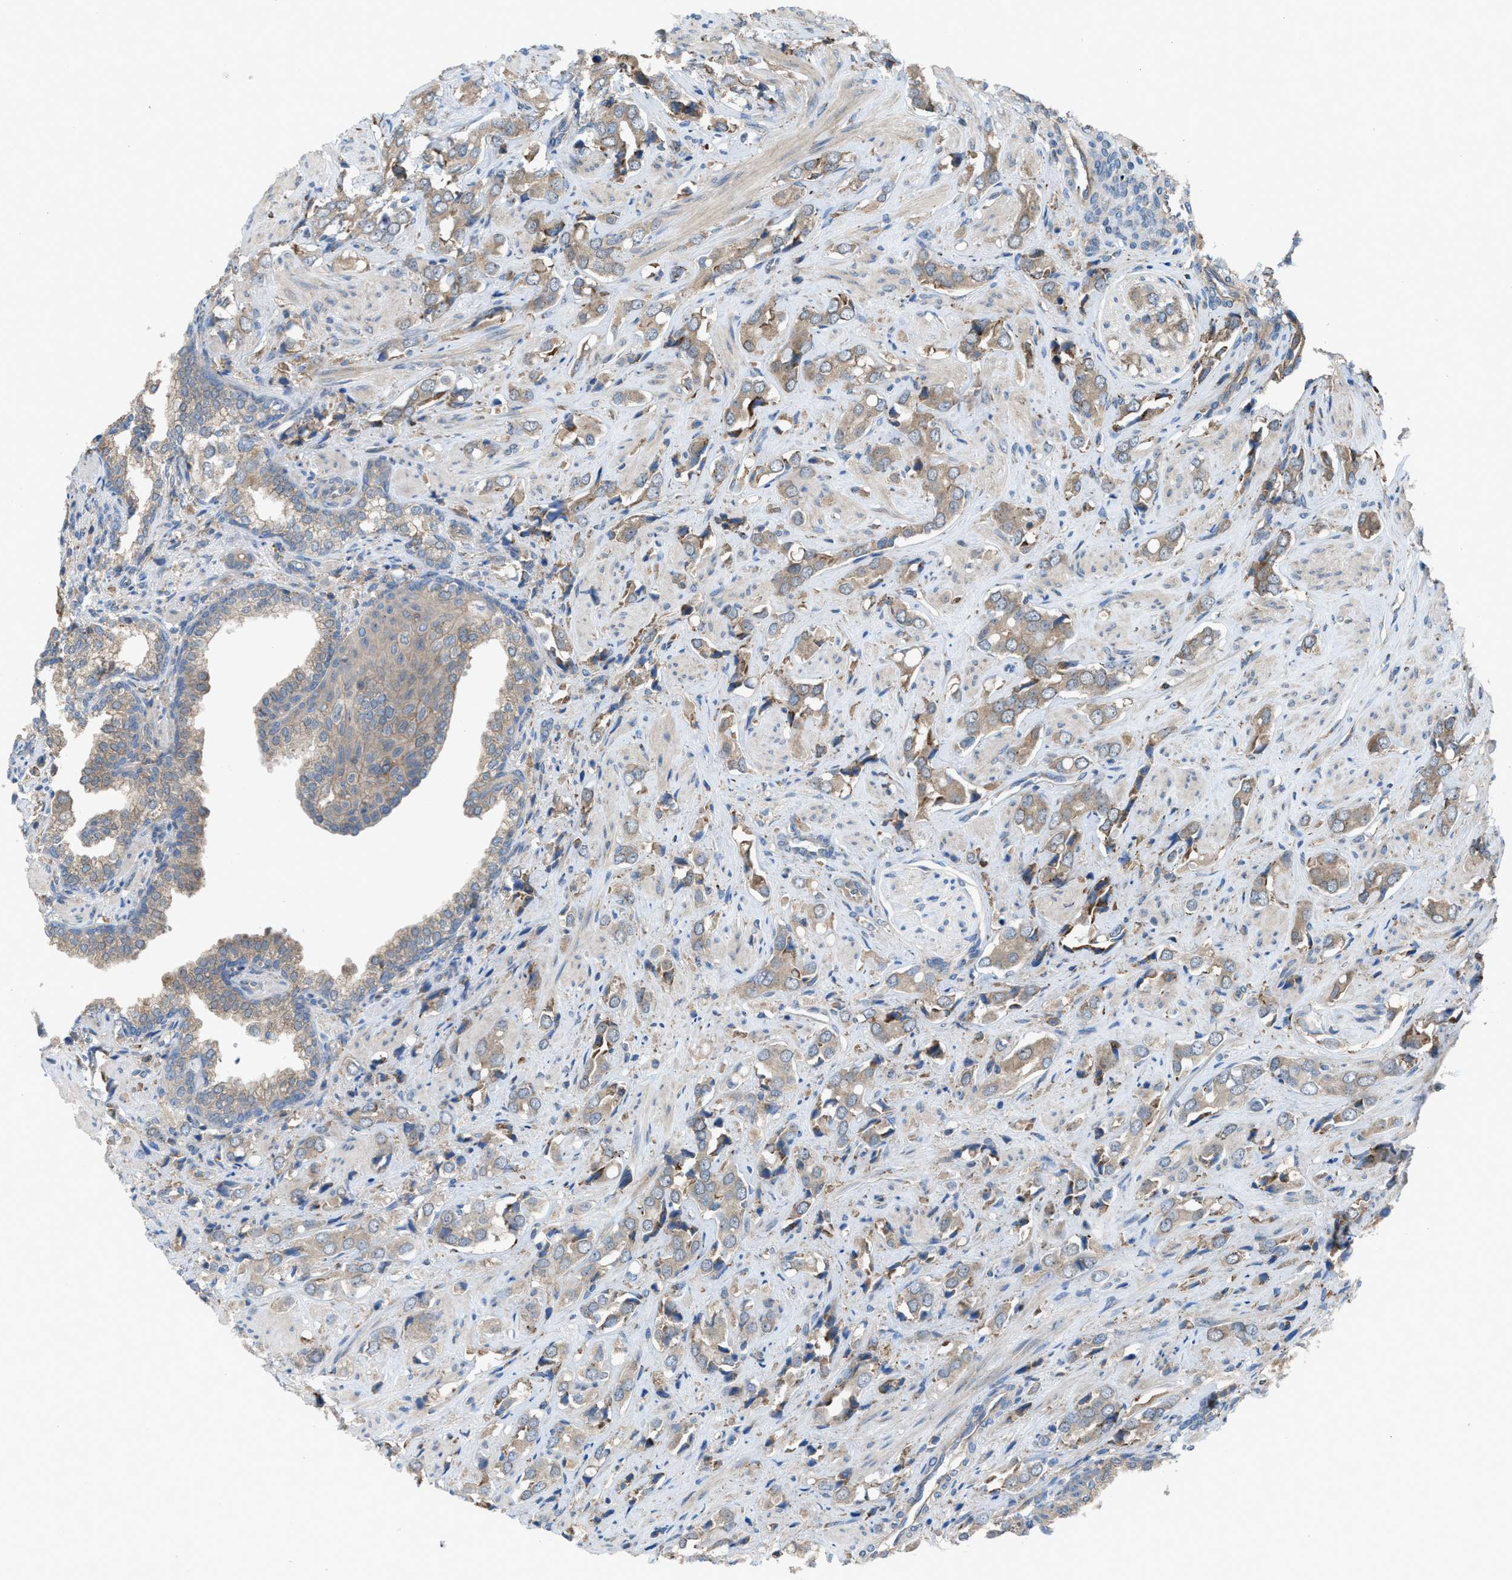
{"staining": {"intensity": "weak", "quantity": ">75%", "location": "cytoplasmic/membranous"}, "tissue": "prostate cancer", "cell_type": "Tumor cells", "image_type": "cancer", "snomed": [{"axis": "morphology", "description": "Adenocarcinoma, High grade"}, {"axis": "topography", "description": "Prostate"}], "caption": "IHC of prostate cancer exhibits low levels of weak cytoplasmic/membranous expression in about >75% of tumor cells.", "gene": "PLAA", "patient": {"sex": "male", "age": 52}}